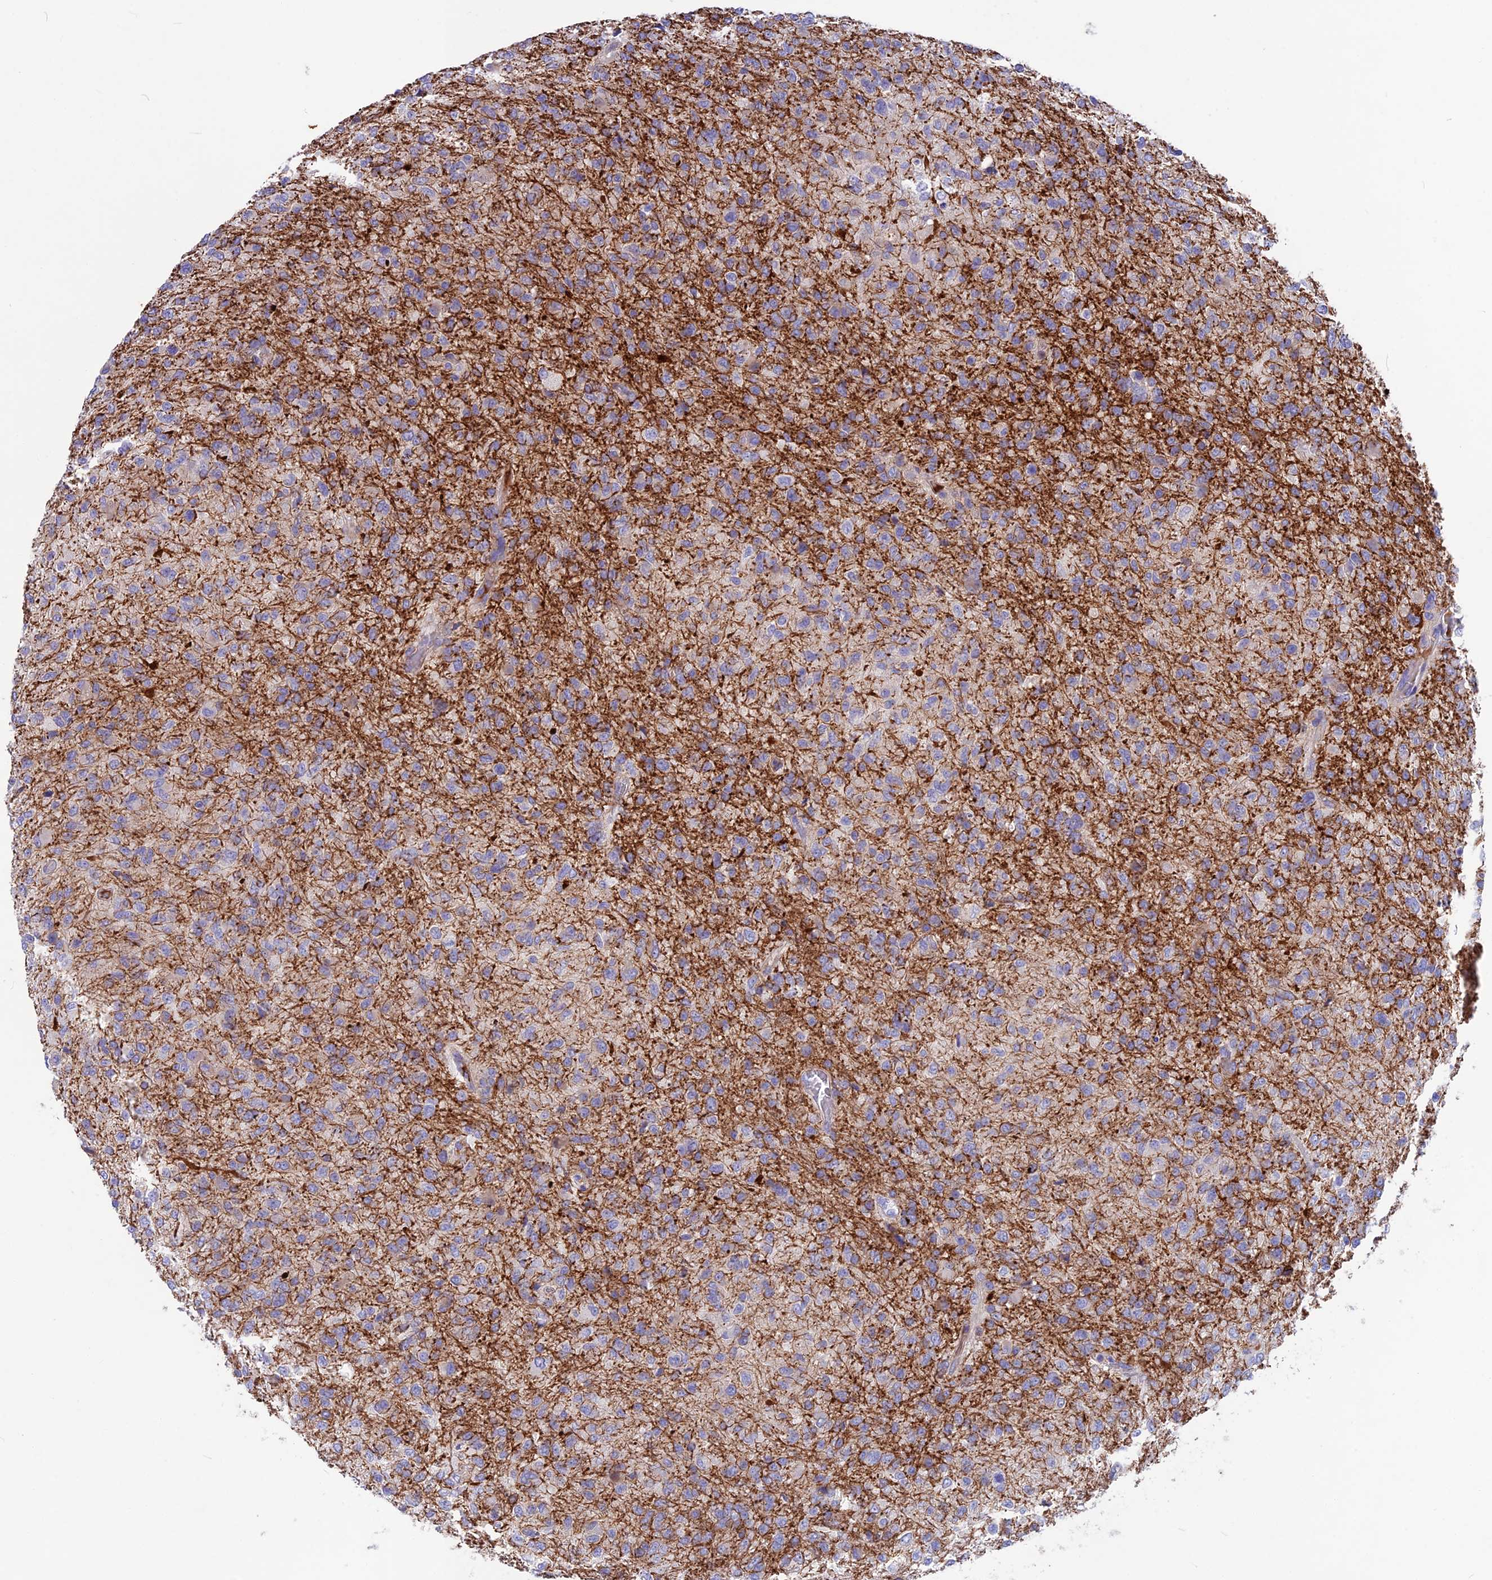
{"staining": {"intensity": "negative", "quantity": "none", "location": "none"}, "tissue": "glioma", "cell_type": "Tumor cells", "image_type": "cancer", "snomed": [{"axis": "morphology", "description": "Glioma, malignant, High grade"}, {"axis": "topography", "description": "Brain"}], "caption": "Immunohistochemistry (IHC) photomicrograph of human glioma stained for a protein (brown), which reveals no staining in tumor cells.", "gene": "SNAP91", "patient": {"sex": "female", "age": 74}}